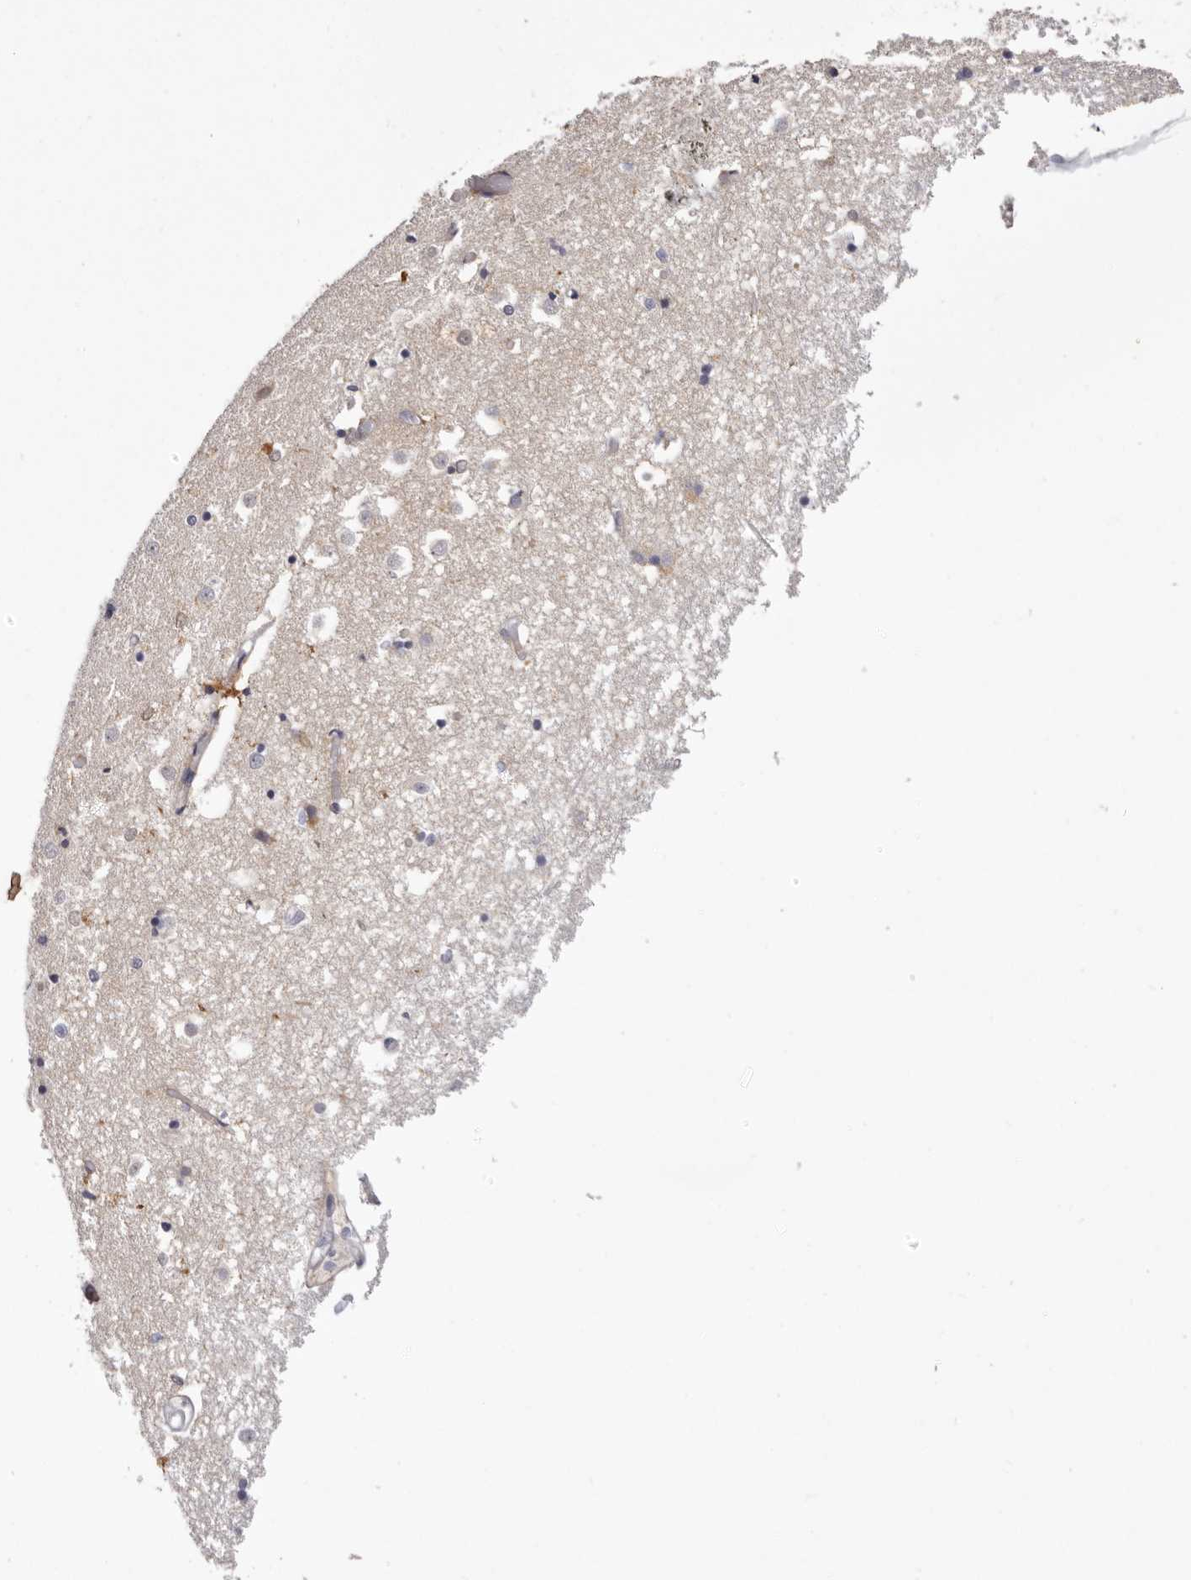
{"staining": {"intensity": "moderate", "quantity": "<25%", "location": "cytoplasmic/membranous,nuclear"}, "tissue": "caudate", "cell_type": "Glial cells", "image_type": "normal", "snomed": [{"axis": "morphology", "description": "Normal tissue, NOS"}, {"axis": "topography", "description": "Lateral ventricle wall"}], "caption": "This micrograph demonstrates immunohistochemistry (IHC) staining of unremarkable caudate, with low moderate cytoplasmic/membranous,nuclear staining in about <25% of glial cells.", "gene": "STK16", "patient": {"sex": "male", "age": 45}}